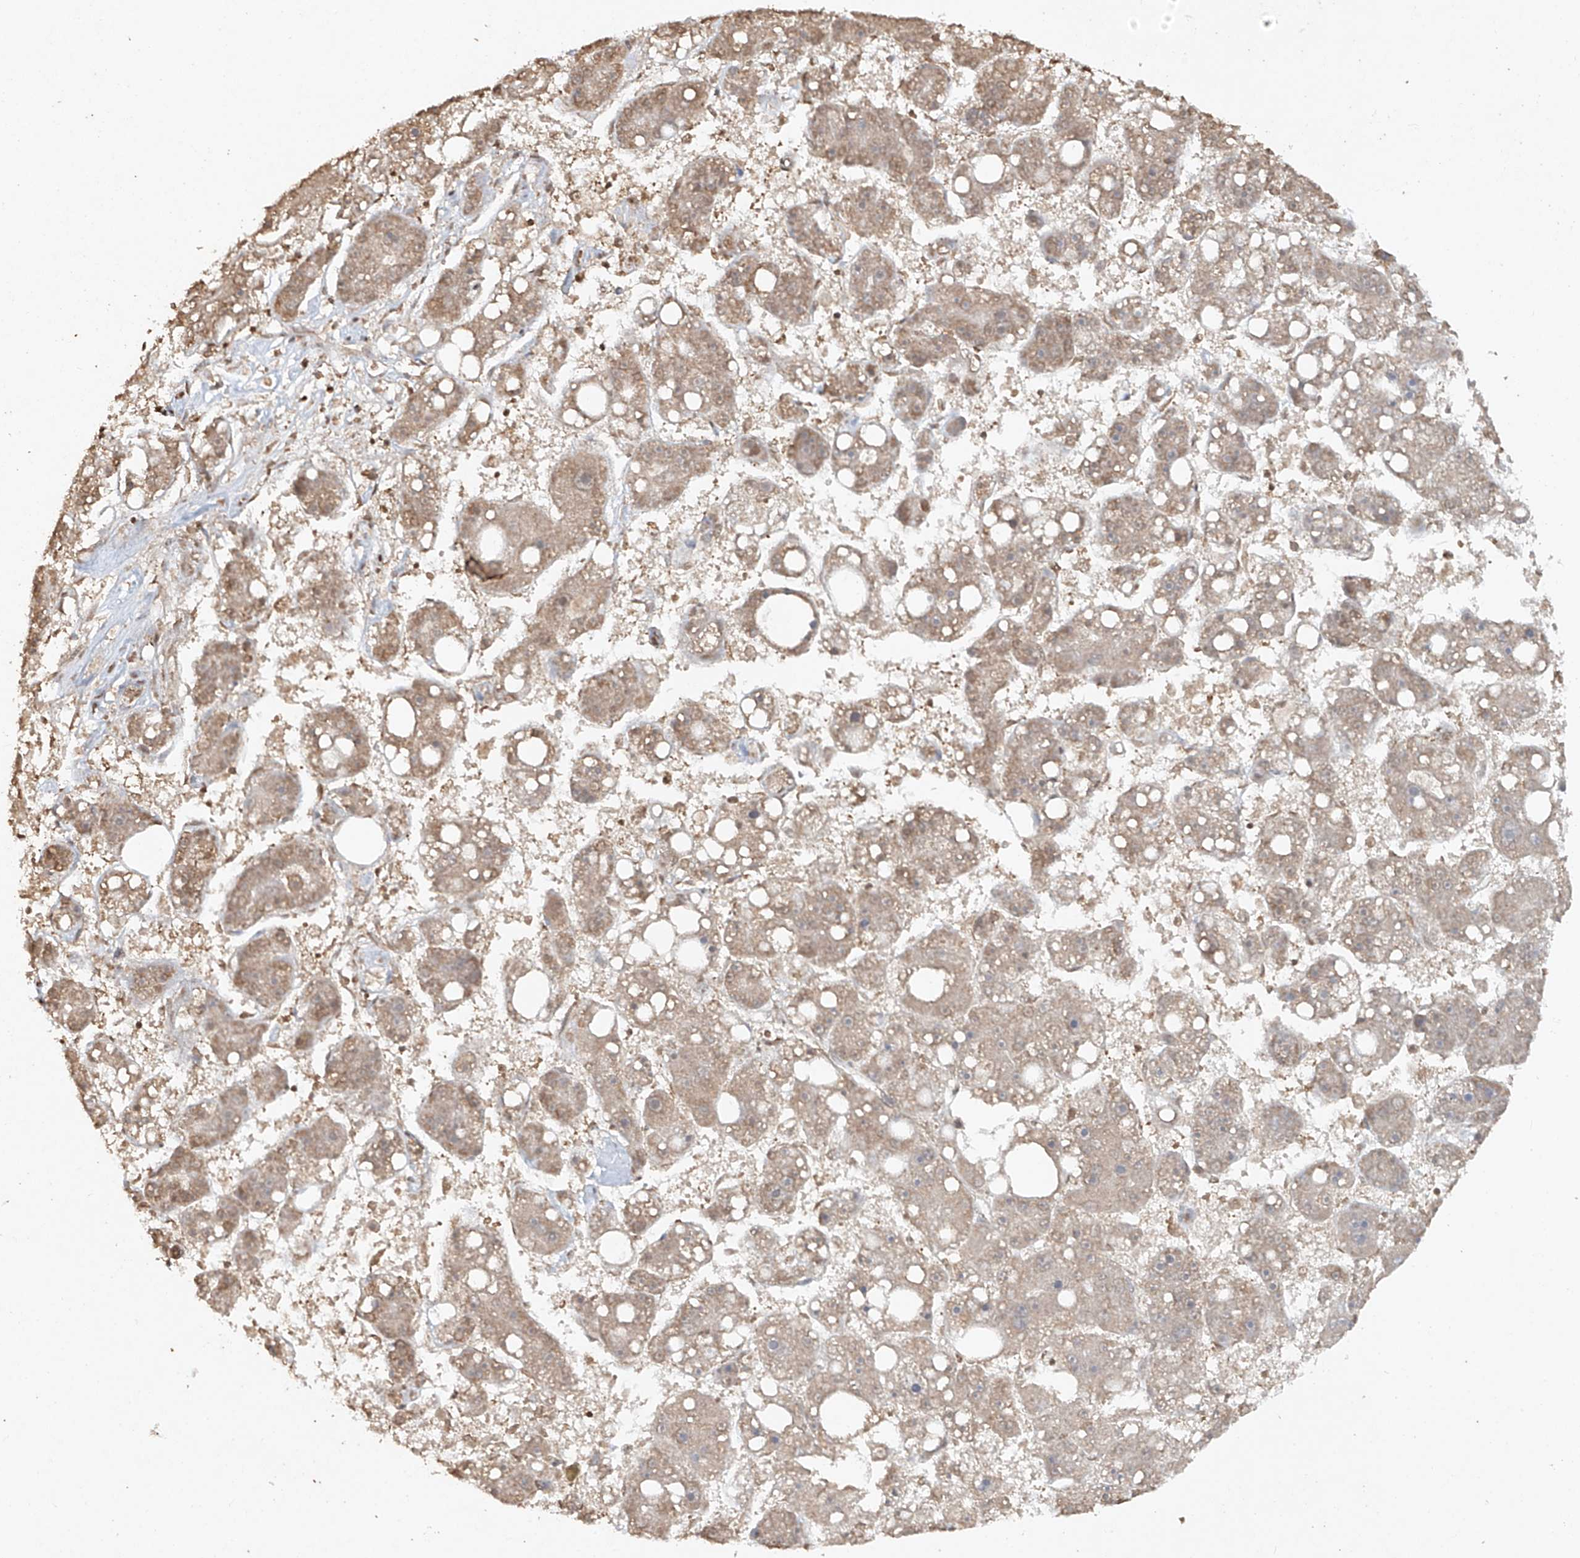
{"staining": {"intensity": "weak", "quantity": ">75%", "location": "cytoplasmic/membranous"}, "tissue": "liver cancer", "cell_type": "Tumor cells", "image_type": "cancer", "snomed": [{"axis": "morphology", "description": "Carcinoma, Hepatocellular, NOS"}, {"axis": "topography", "description": "Liver"}], "caption": "Liver hepatocellular carcinoma stained with immunohistochemistry shows weak cytoplasmic/membranous staining in about >75% of tumor cells.", "gene": "TIGAR", "patient": {"sex": "female", "age": 61}}